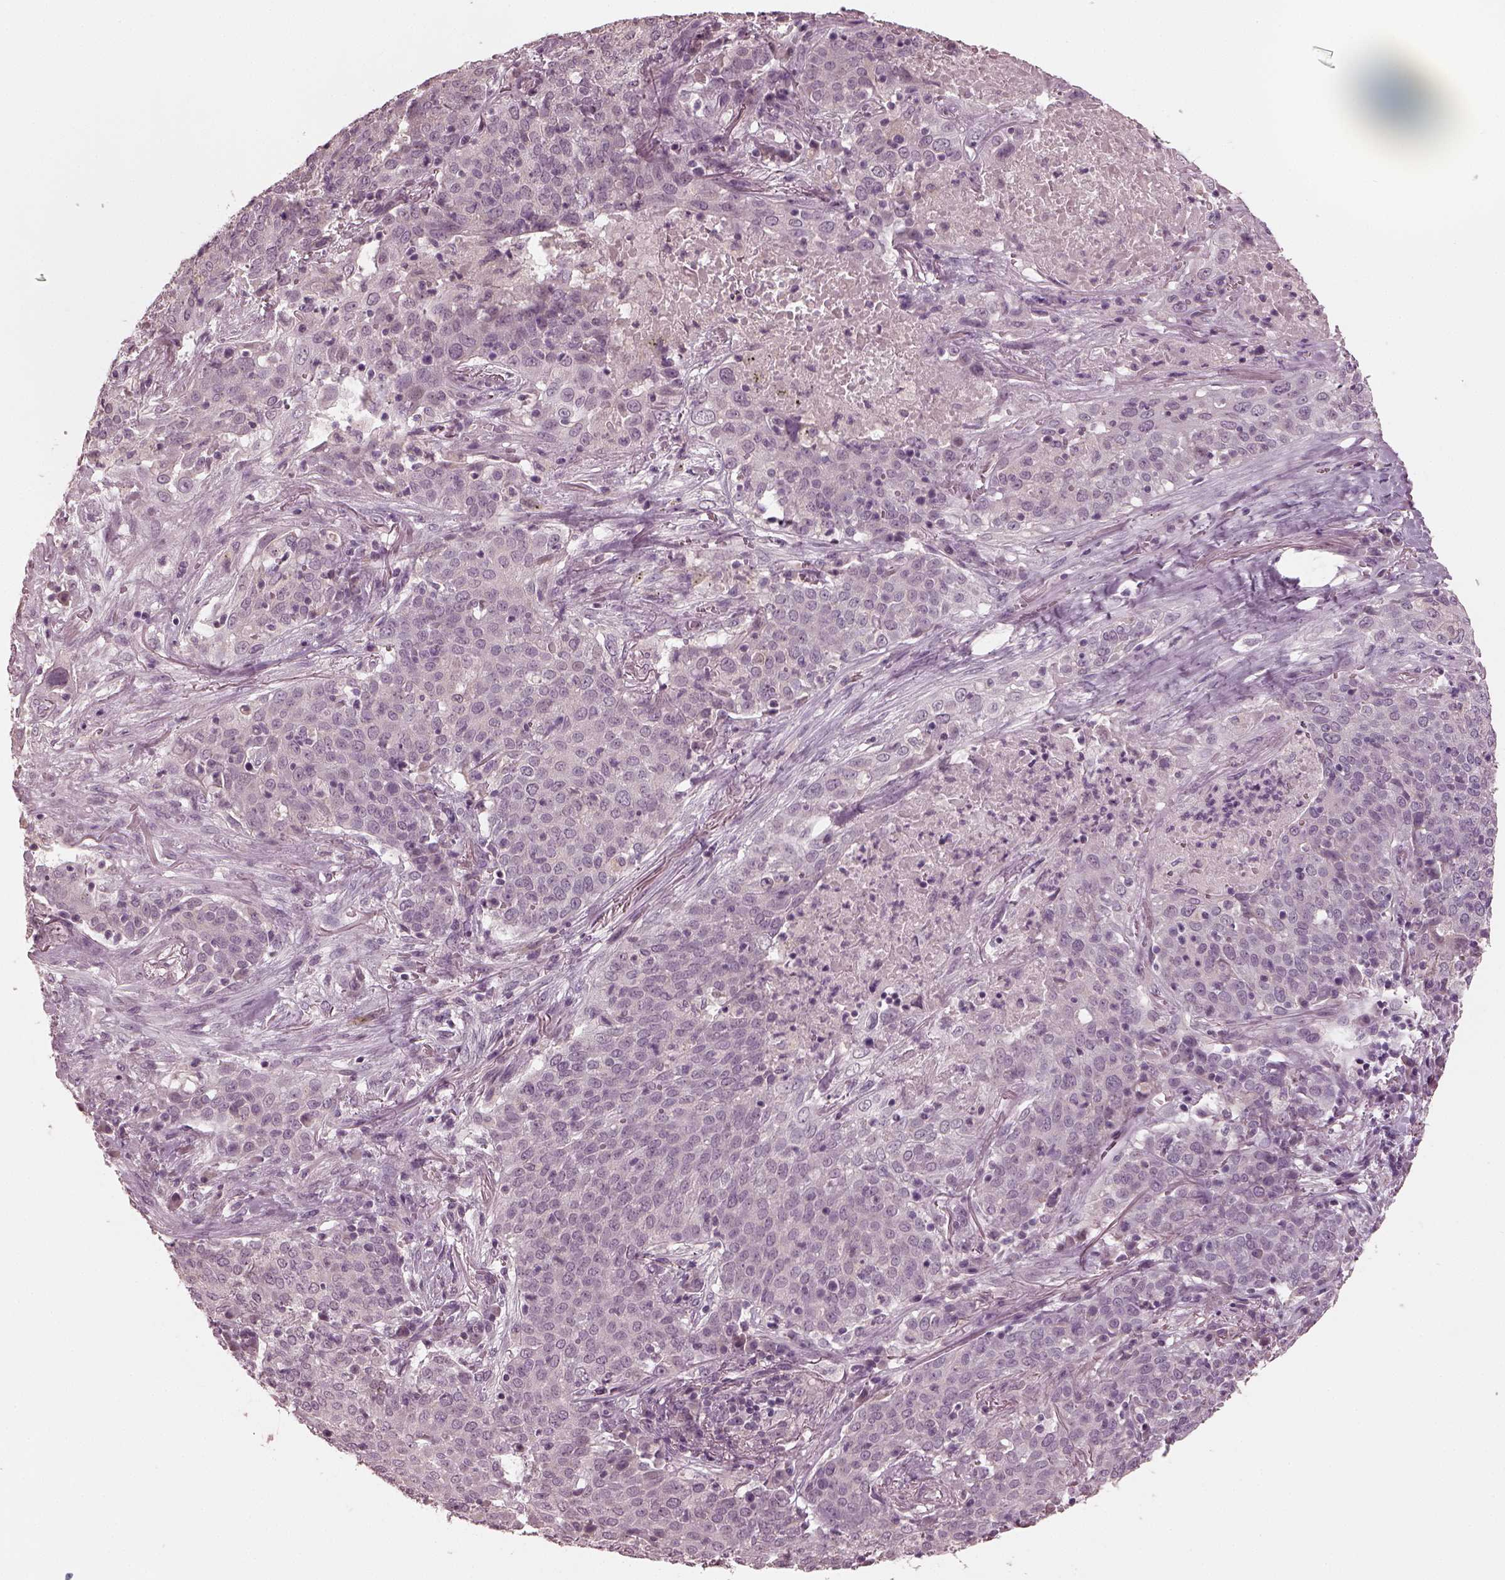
{"staining": {"intensity": "negative", "quantity": "none", "location": "none"}, "tissue": "lung cancer", "cell_type": "Tumor cells", "image_type": "cancer", "snomed": [{"axis": "morphology", "description": "Squamous cell carcinoma, NOS"}, {"axis": "topography", "description": "Lung"}], "caption": "DAB immunohistochemical staining of squamous cell carcinoma (lung) reveals no significant expression in tumor cells.", "gene": "RCVRN", "patient": {"sex": "male", "age": 82}}